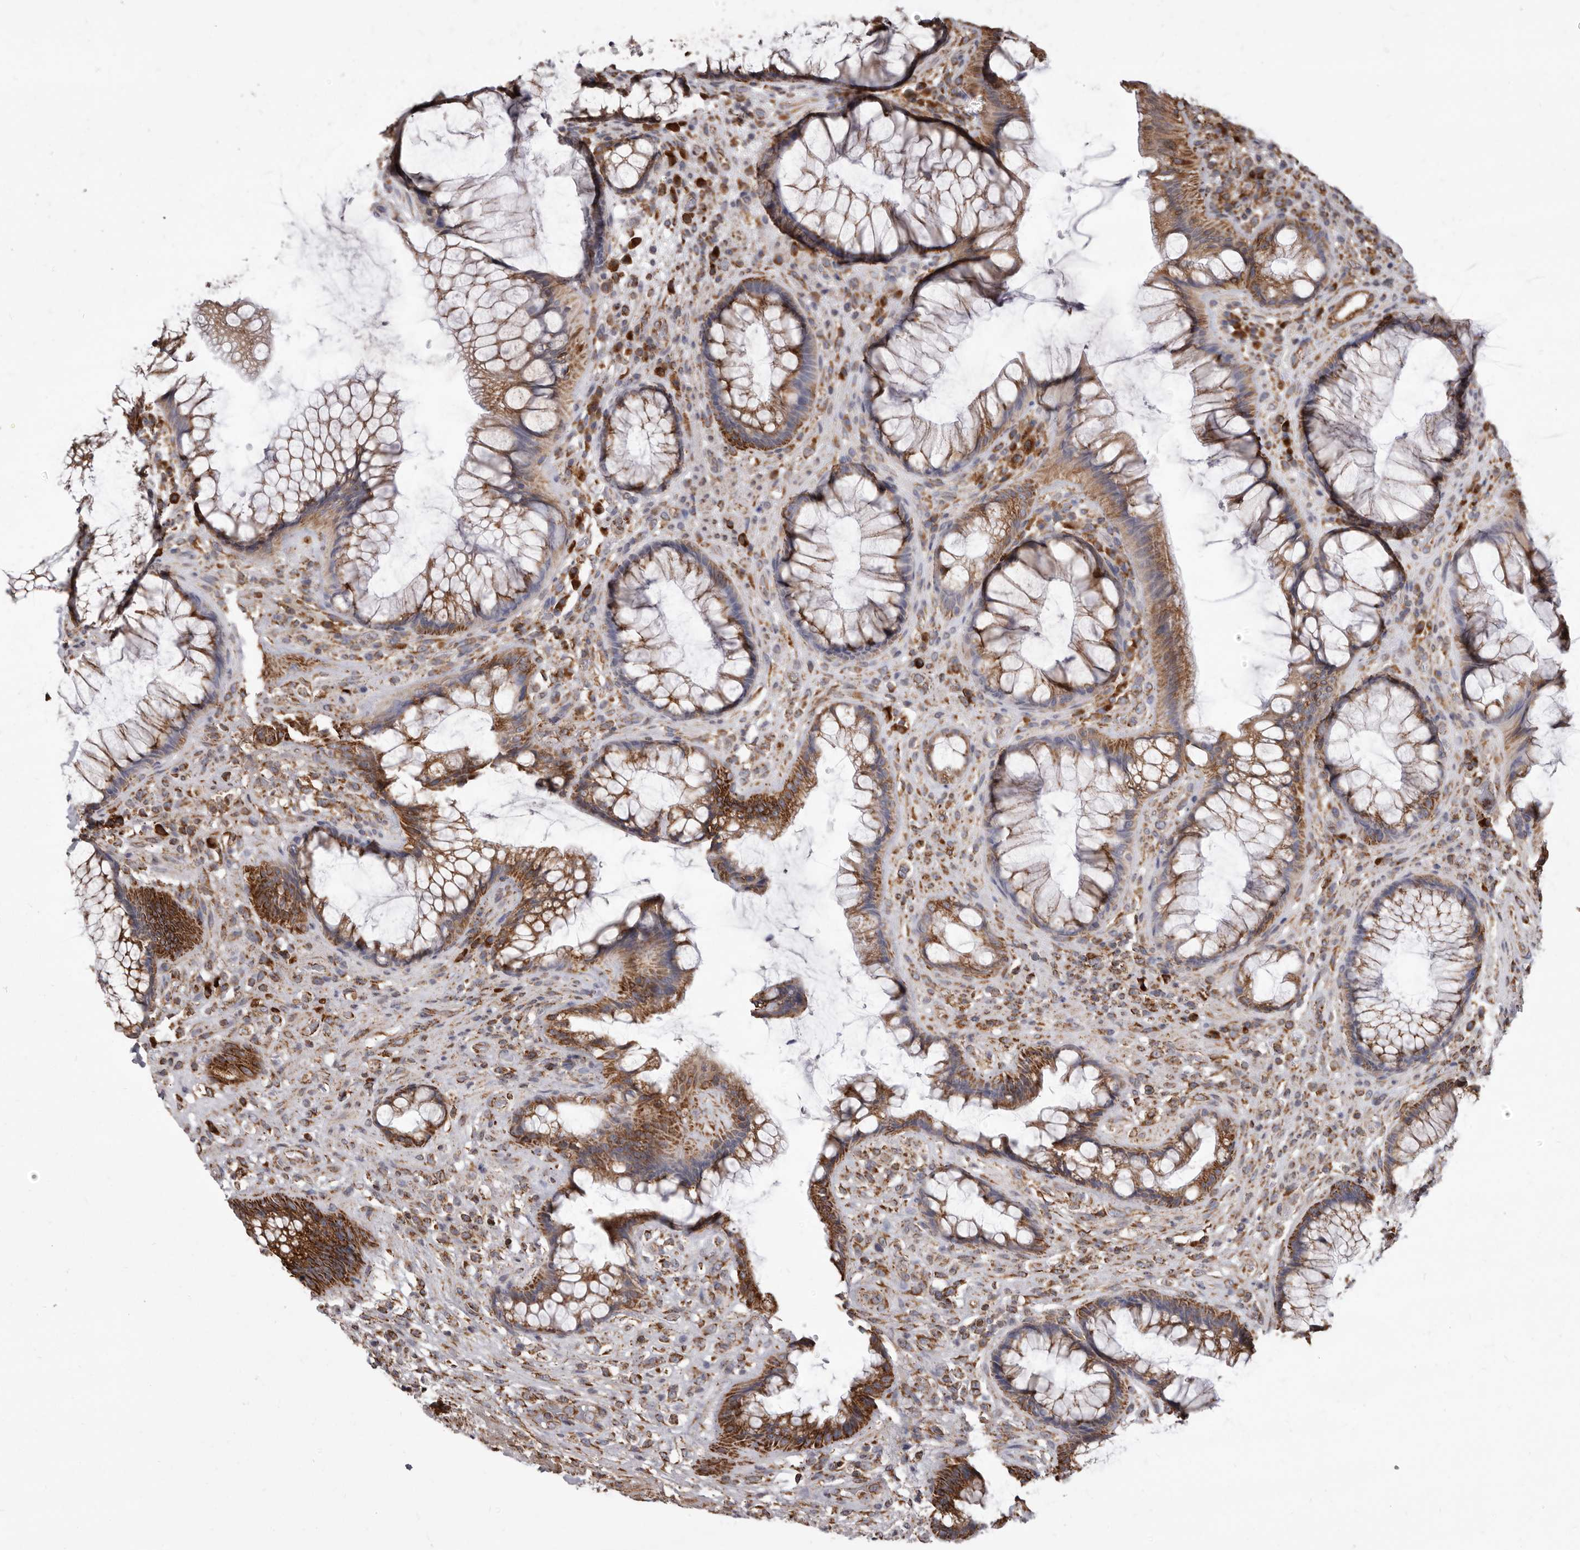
{"staining": {"intensity": "moderate", "quantity": ">75%", "location": "cytoplasmic/membranous"}, "tissue": "rectum", "cell_type": "Glandular cells", "image_type": "normal", "snomed": [{"axis": "morphology", "description": "Normal tissue, NOS"}, {"axis": "topography", "description": "Rectum"}], "caption": "Immunohistochemical staining of benign human rectum shows medium levels of moderate cytoplasmic/membranous positivity in about >75% of glandular cells. (Brightfield microscopy of DAB IHC at high magnification).", "gene": "CDK5RAP3", "patient": {"sex": "male", "age": 51}}